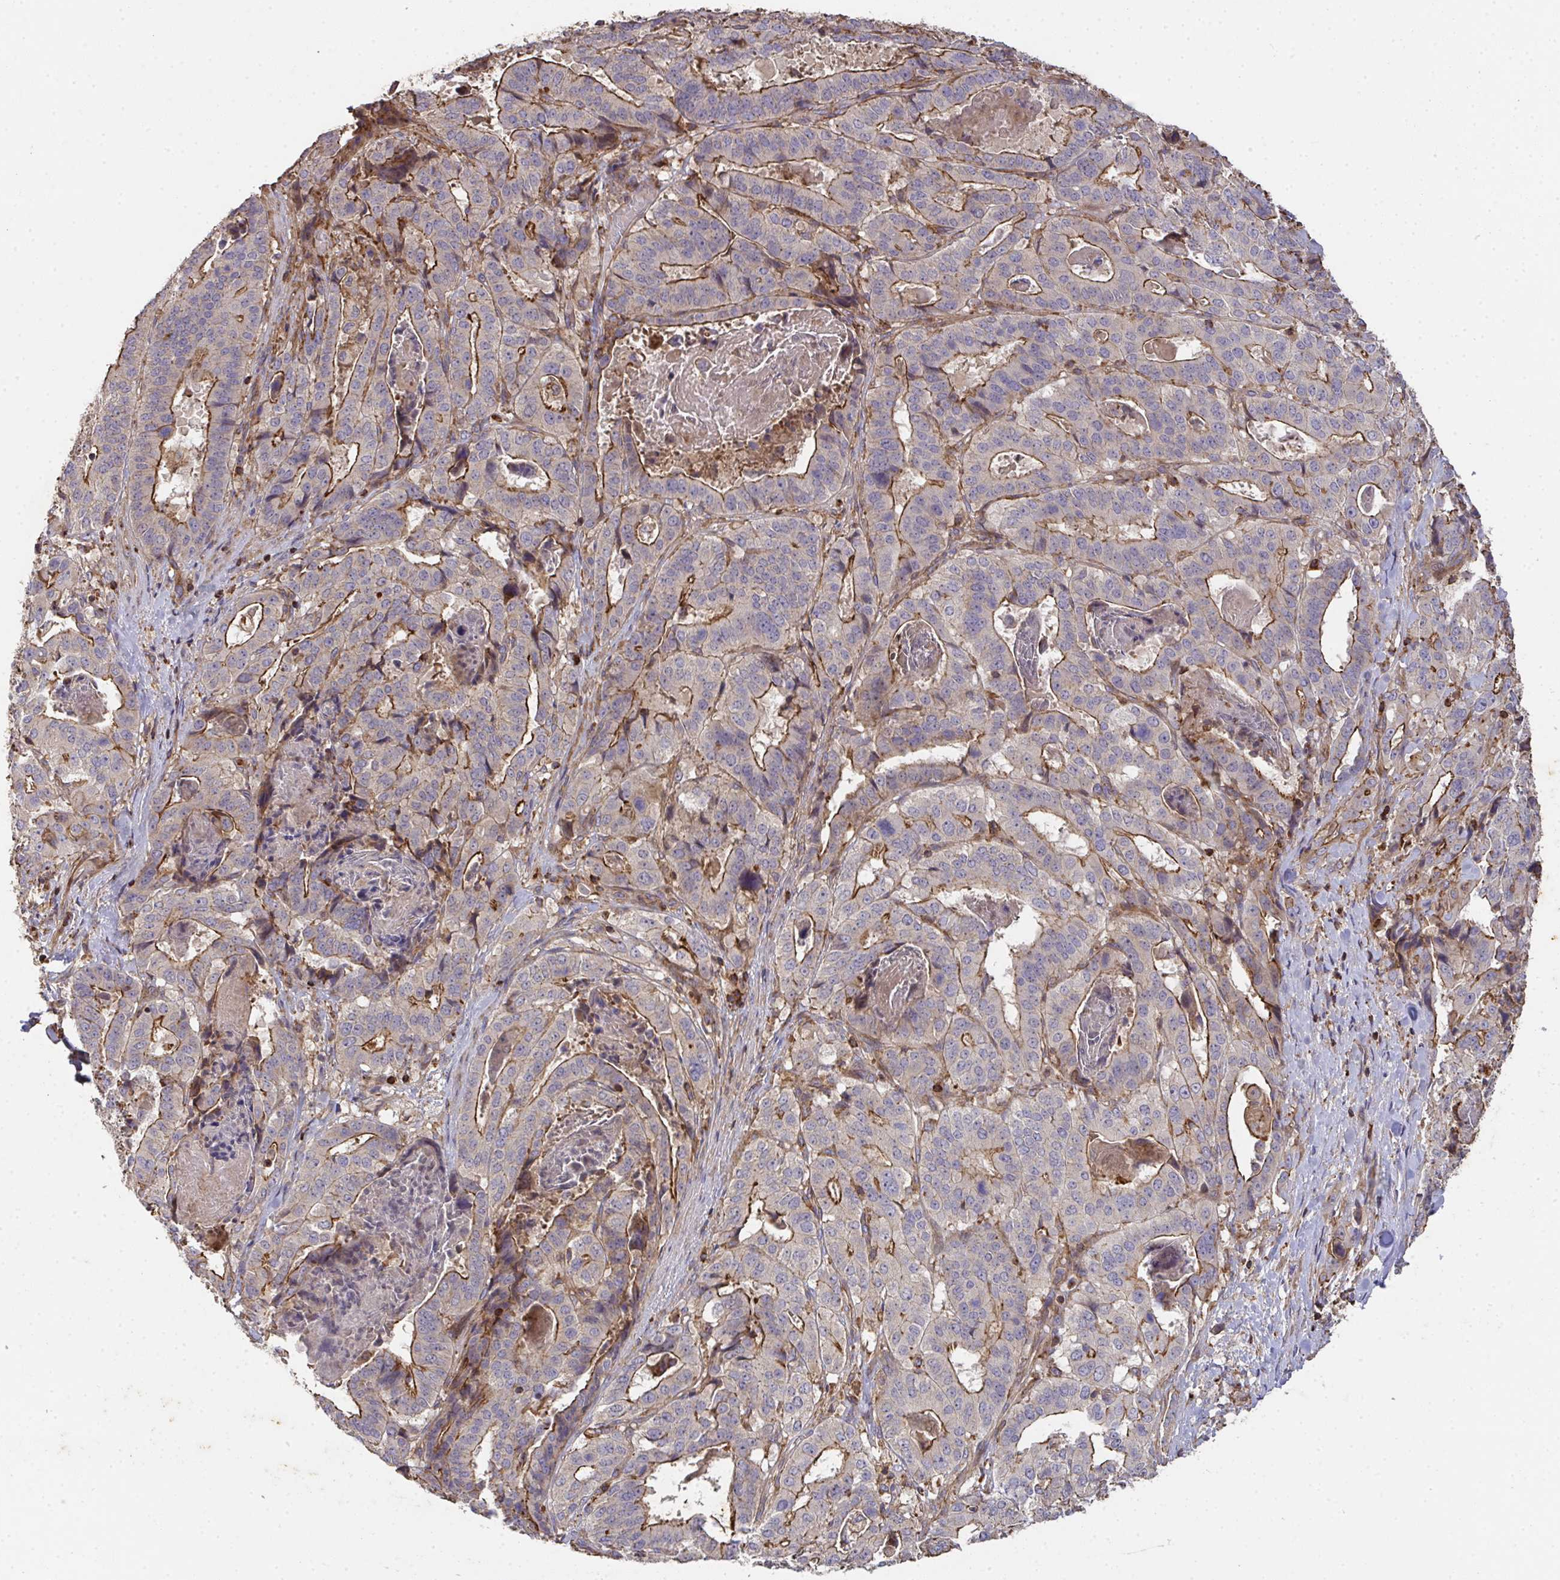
{"staining": {"intensity": "strong", "quantity": "<25%", "location": "cytoplasmic/membranous"}, "tissue": "stomach cancer", "cell_type": "Tumor cells", "image_type": "cancer", "snomed": [{"axis": "morphology", "description": "Adenocarcinoma, NOS"}, {"axis": "topography", "description": "Stomach"}], "caption": "Tumor cells exhibit medium levels of strong cytoplasmic/membranous expression in approximately <25% of cells in human stomach cancer. The staining is performed using DAB brown chromogen to label protein expression. The nuclei are counter-stained blue using hematoxylin.", "gene": "TNMD", "patient": {"sex": "male", "age": 48}}